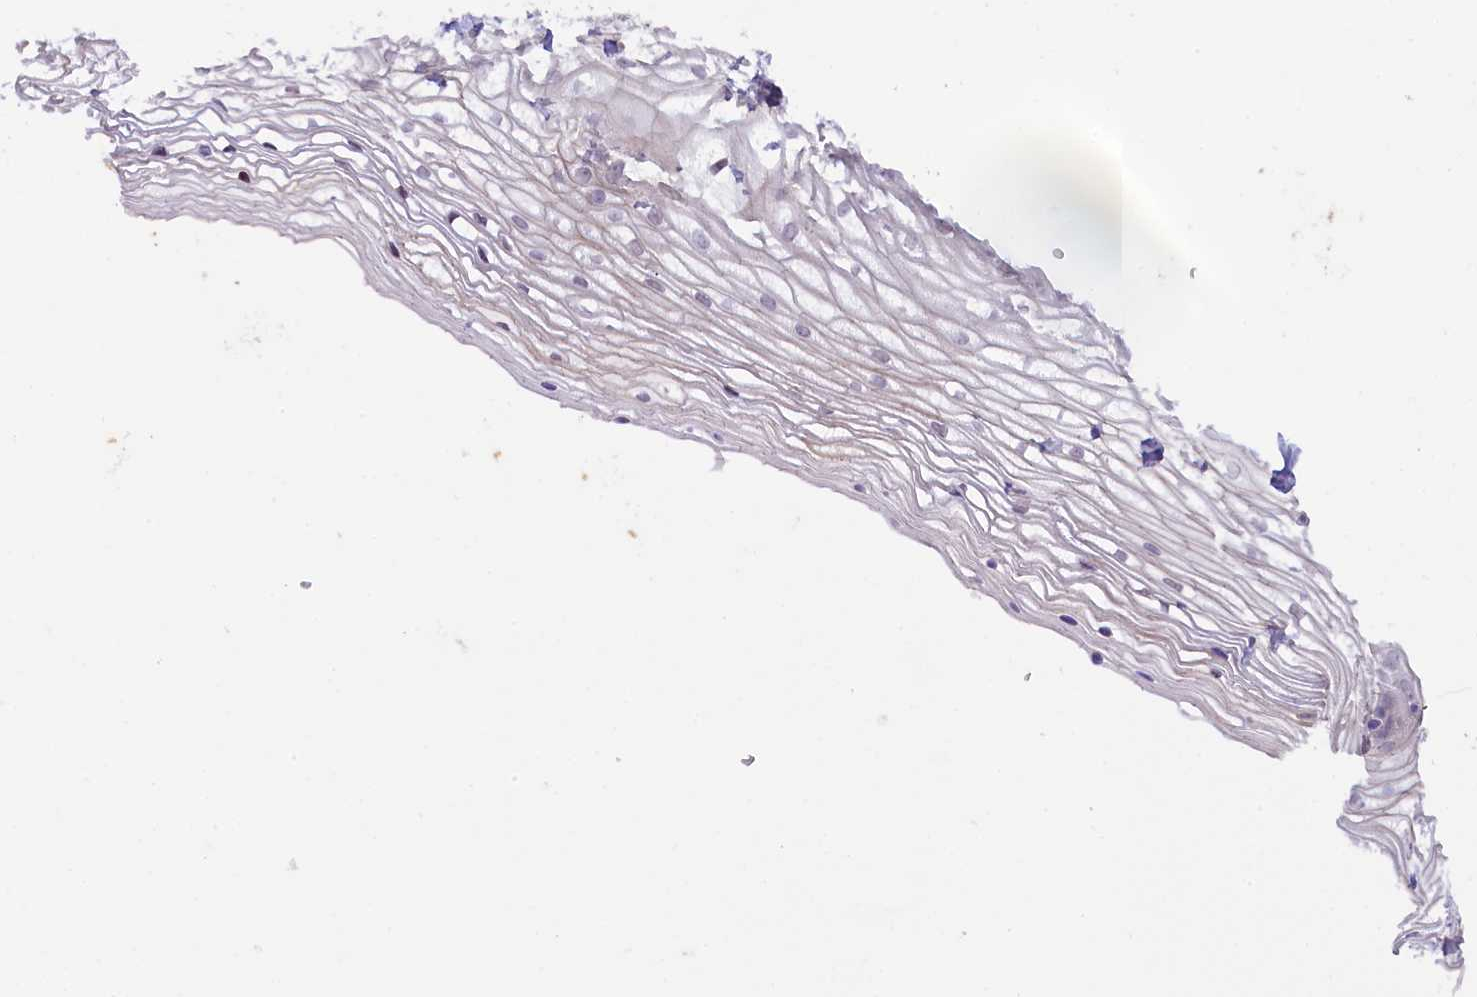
{"staining": {"intensity": "negative", "quantity": "none", "location": "none"}, "tissue": "vagina", "cell_type": "Squamous epithelial cells", "image_type": "normal", "snomed": [{"axis": "morphology", "description": "Normal tissue, NOS"}, {"axis": "topography", "description": "Vagina"}], "caption": "A high-resolution micrograph shows IHC staining of unremarkable vagina, which demonstrates no significant staining in squamous epithelial cells. (DAB (3,3'-diaminobenzidine) immunohistochemistry (IHC) visualized using brightfield microscopy, high magnification).", "gene": "OSGEP", "patient": {"sex": "female", "age": 34}}